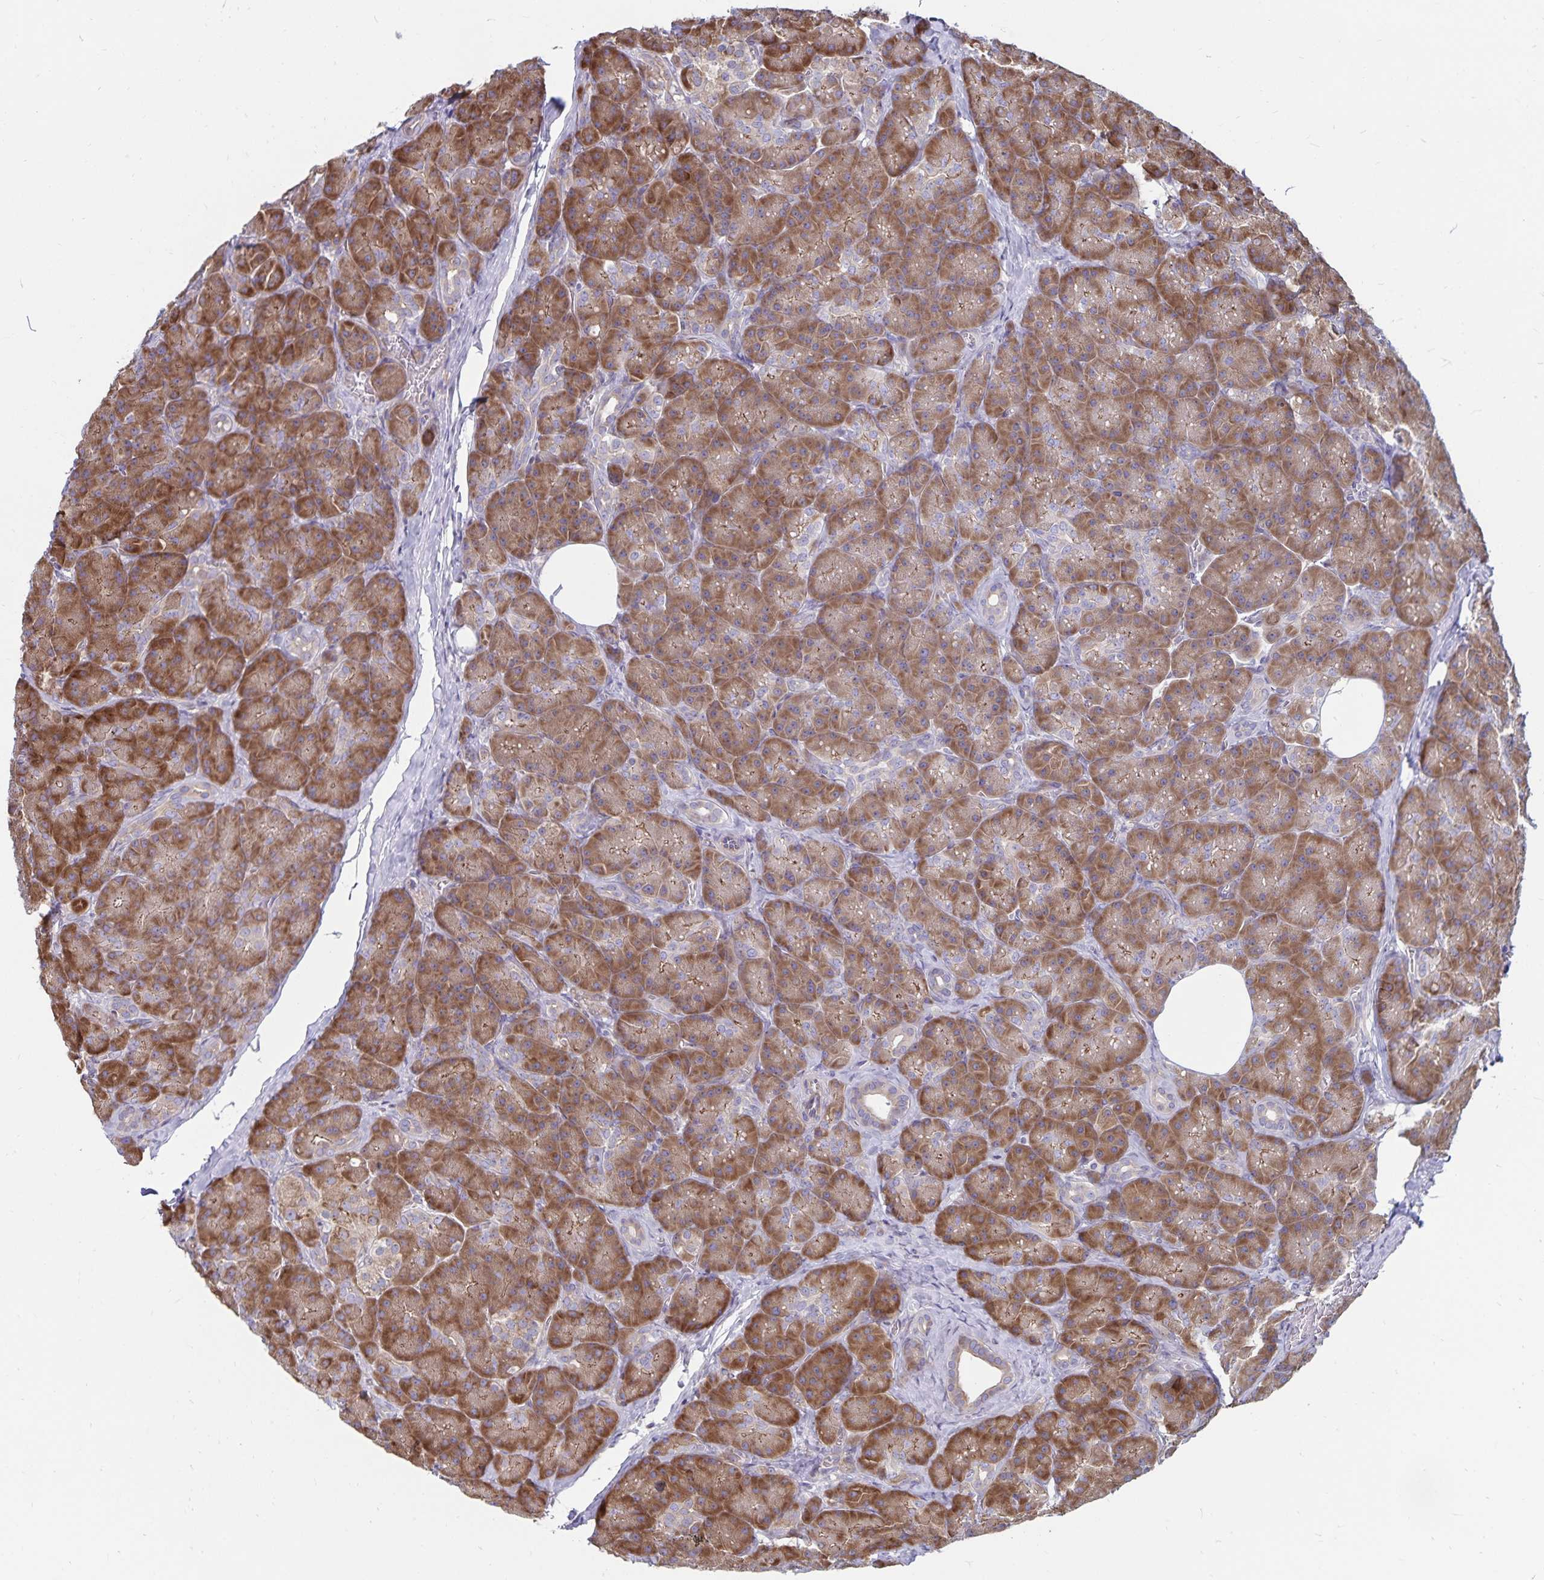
{"staining": {"intensity": "moderate", "quantity": ">75%", "location": "cytoplasmic/membranous"}, "tissue": "pancreas", "cell_type": "Exocrine glandular cells", "image_type": "normal", "snomed": [{"axis": "morphology", "description": "Normal tissue, NOS"}, {"axis": "topography", "description": "Pancreas"}], "caption": "Pancreas stained for a protein exhibits moderate cytoplasmic/membranous positivity in exocrine glandular cells. The protein of interest is stained brown, and the nuclei are stained in blue (DAB (3,3'-diaminobenzidine) IHC with brightfield microscopy, high magnification).", "gene": "SEC62", "patient": {"sex": "male", "age": 57}}